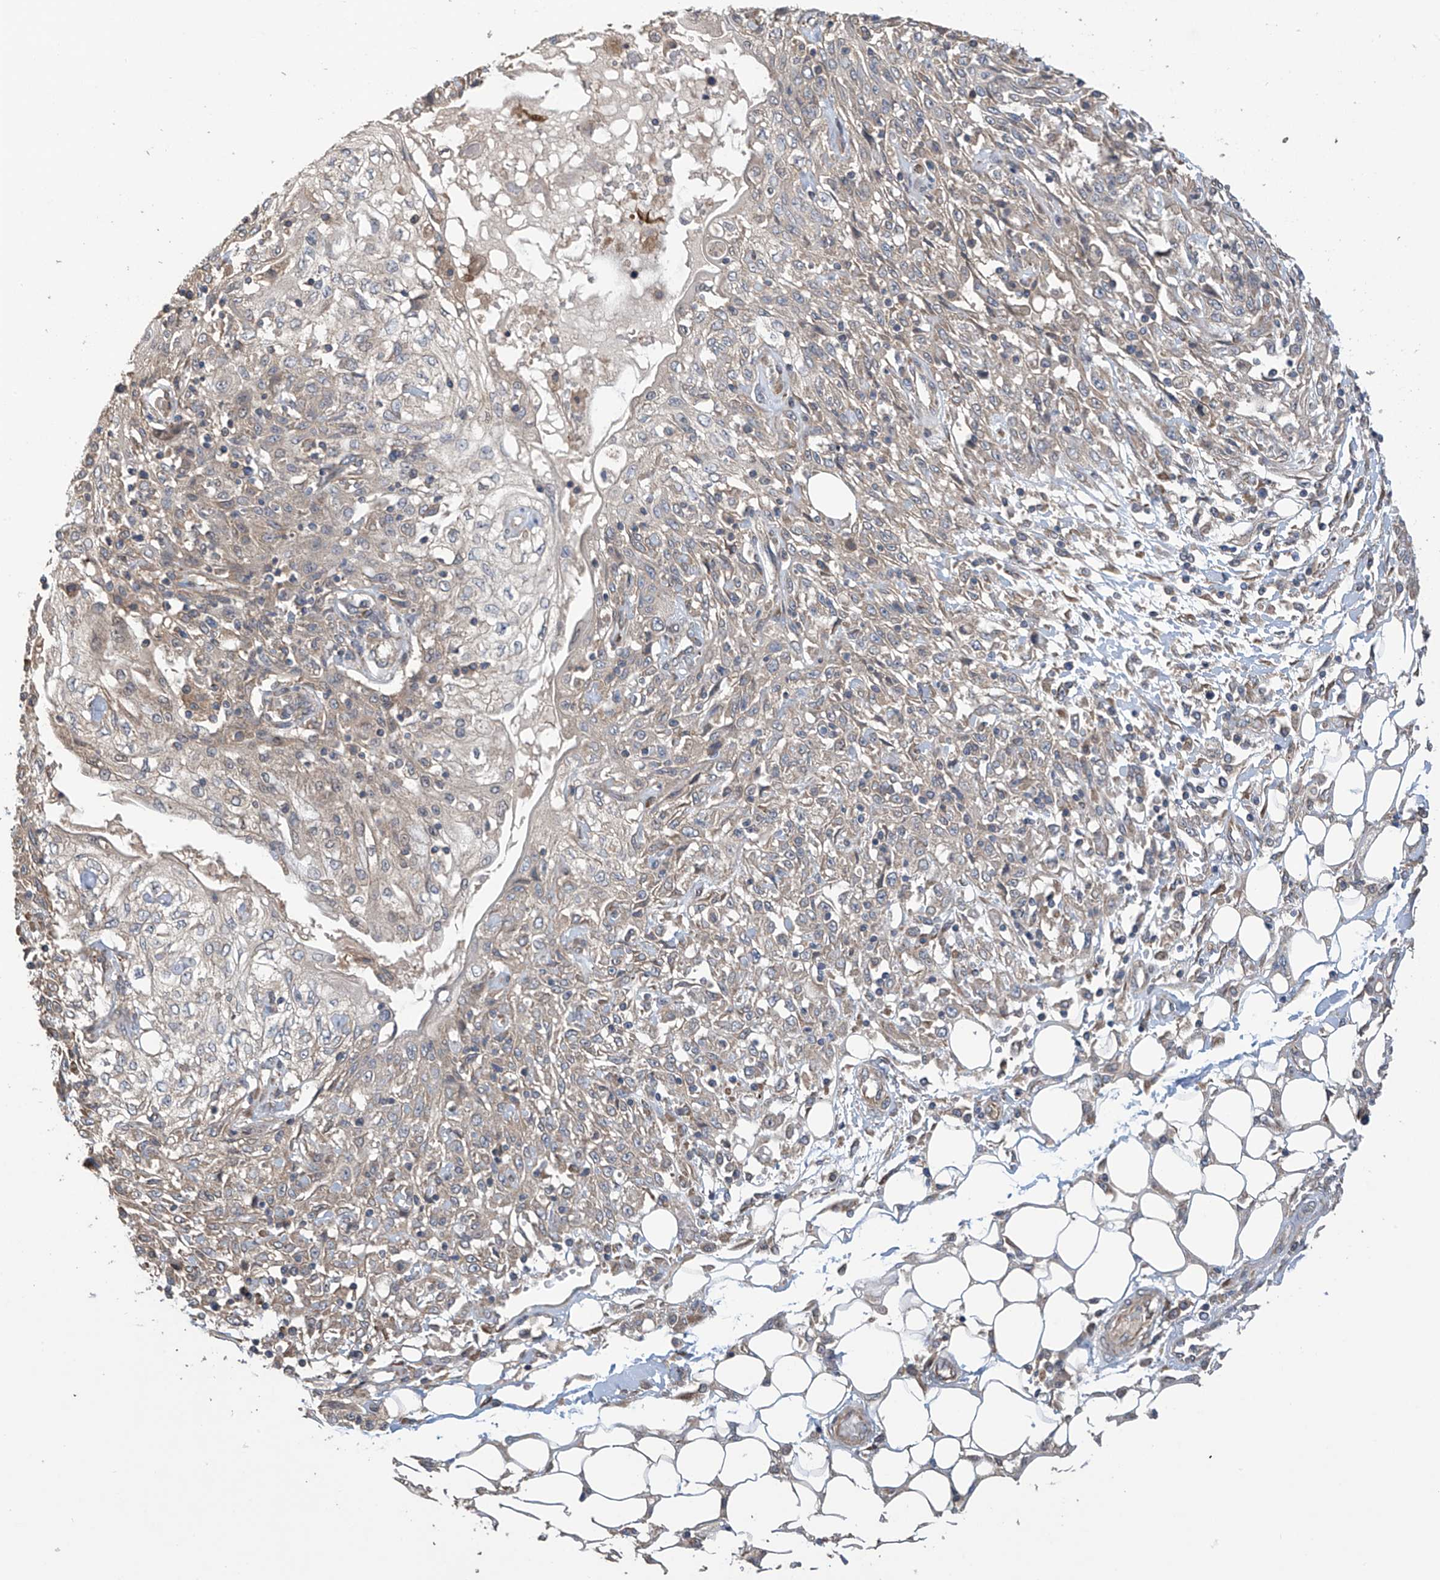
{"staining": {"intensity": "negative", "quantity": "none", "location": "none"}, "tissue": "skin cancer", "cell_type": "Tumor cells", "image_type": "cancer", "snomed": [{"axis": "morphology", "description": "Squamous cell carcinoma, NOS"}, {"axis": "morphology", "description": "Squamous cell carcinoma, metastatic, NOS"}, {"axis": "topography", "description": "Skin"}, {"axis": "topography", "description": "Lymph node"}], "caption": "Human skin cancer (squamous cell carcinoma) stained for a protein using immunohistochemistry exhibits no expression in tumor cells.", "gene": "PHACTR4", "patient": {"sex": "male", "age": 75}}